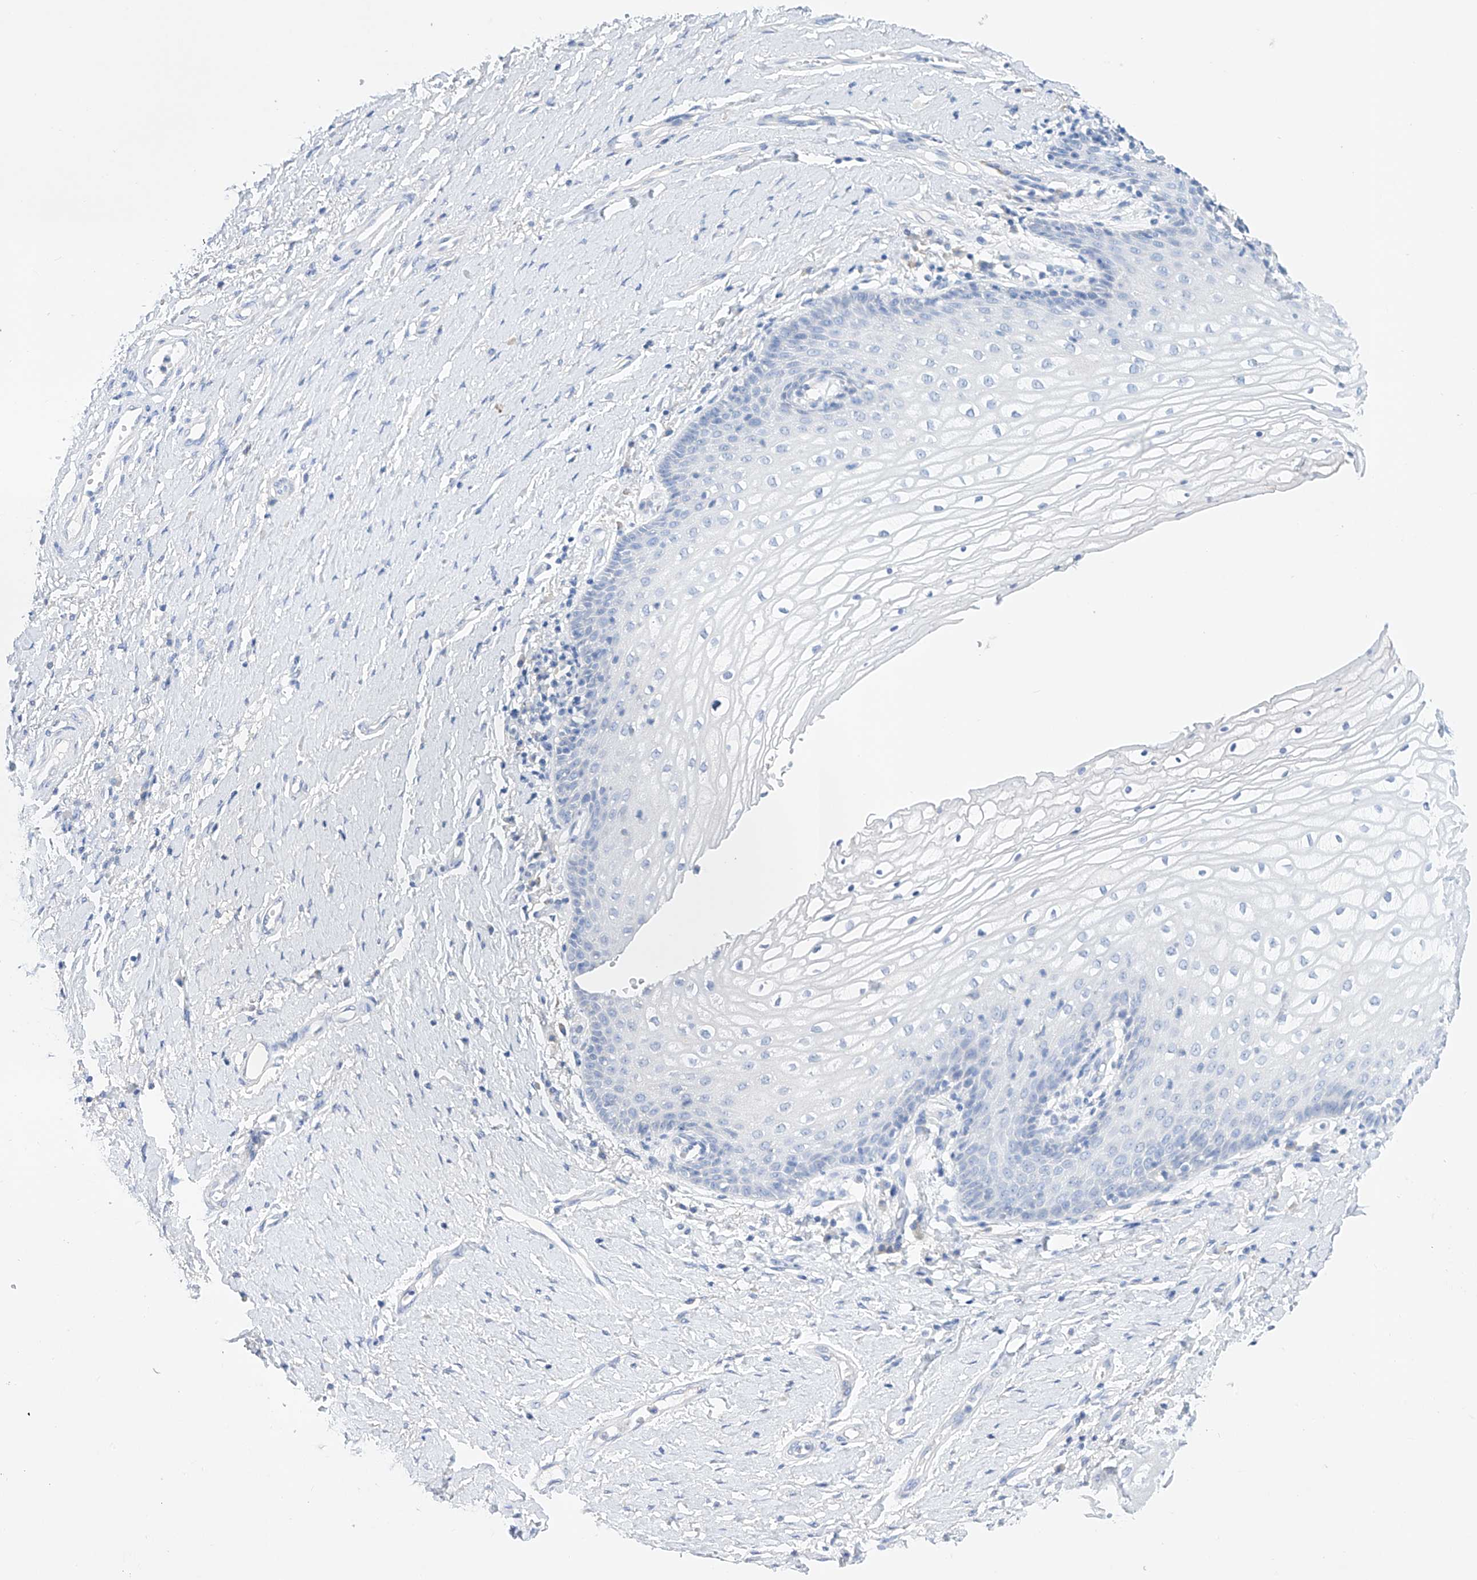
{"staining": {"intensity": "negative", "quantity": "none", "location": "none"}, "tissue": "vagina", "cell_type": "Squamous epithelial cells", "image_type": "normal", "snomed": [{"axis": "morphology", "description": "Normal tissue, NOS"}, {"axis": "topography", "description": "Vagina"}], "caption": "High power microscopy image of an immunohistochemistry micrograph of normal vagina, revealing no significant positivity in squamous epithelial cells. (Stains: DAB IHC with hematoxylin counter stain, Microscopy: brightfield microscopy at high magnification).", "gene": "LURAP1", "patient": {"sex": "female", "age": 60}}